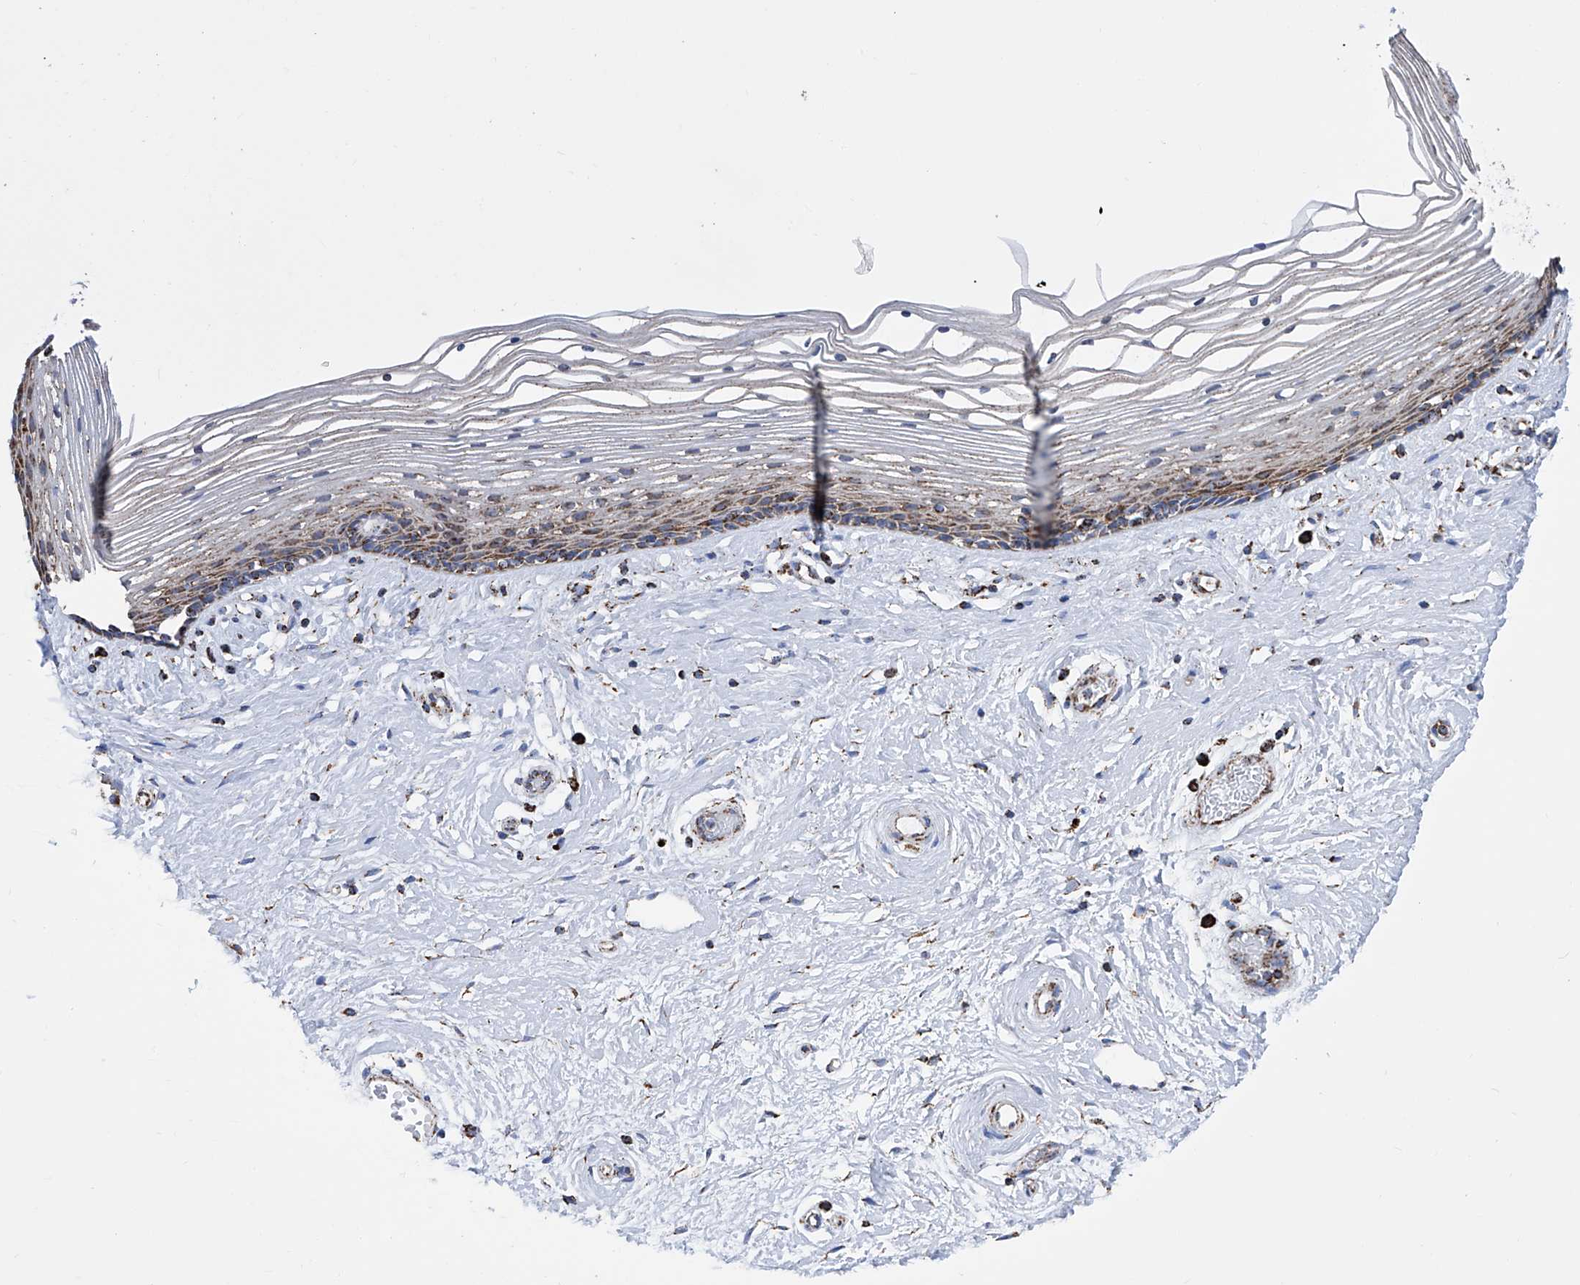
{"staining": {"intensity": "strong", "quantity": "25%-75%", "location": "cytoplasmic/membranous"}, "tissue": "vagina", "cell_type": "Squamous epithelial cells", "image_type": "normal", "snomed": [{"axis": "morphology", "description": "Normal tissue, NOS"}, {"axis": "topography", "description": "Vagina"}], "caption": "Vagina stained with a brown dye shows strong cytoplasmic/membranous positive staining in about 25%-75% of squamous epithelial cells.", "gene": "ATP5PF", "patient": {"sex": "female", "age": 46}}